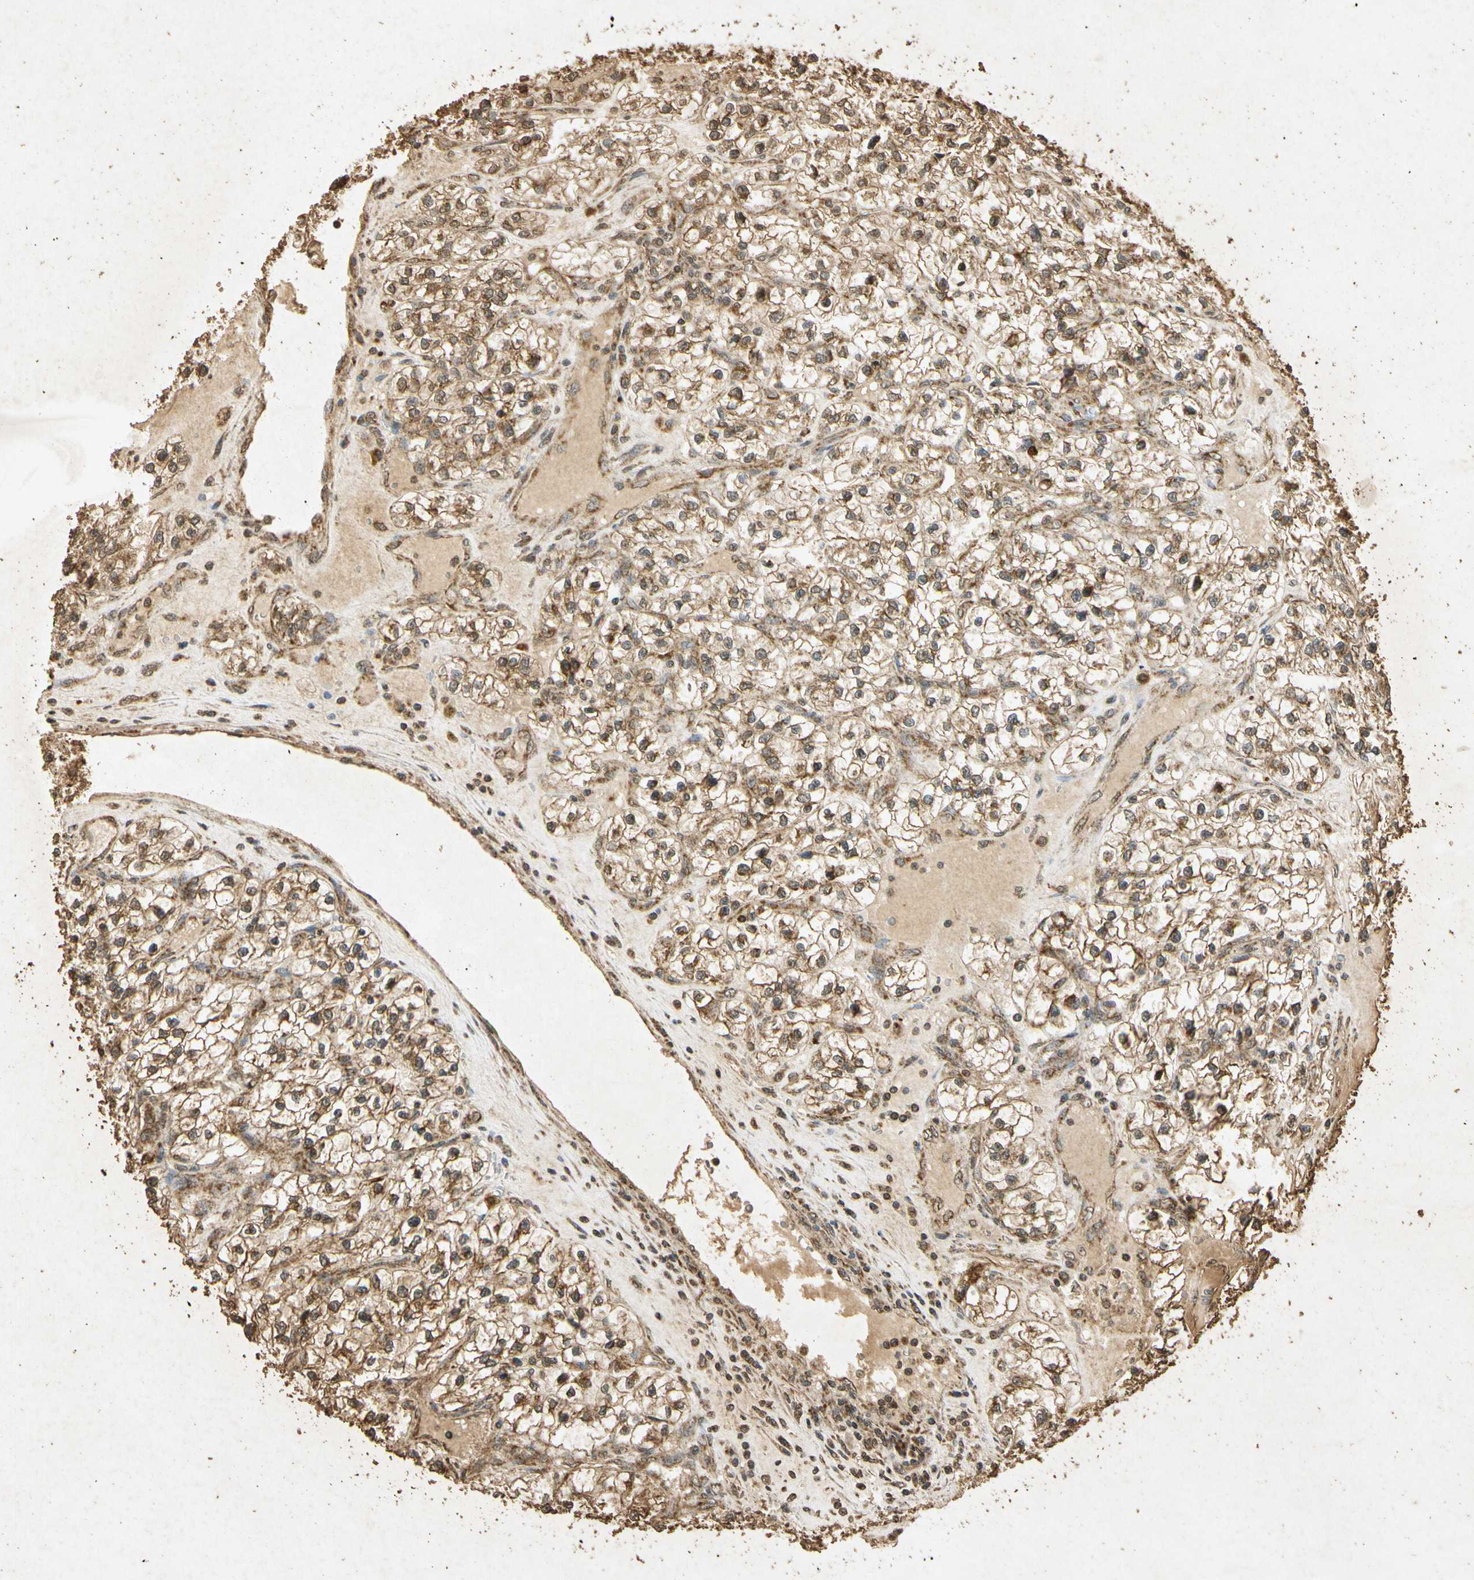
{"staining": {"intensity": "moderate", "quantity": ">75%", "location": "cytoplasmic/membranous"}, "tissue": "renal cancer", "cell_type": "Tumor cells", "image_type": "cancer", "snomed": [{"axis": "morphology", "description": "Adenocarcinoma, NOS"}, {"axis": "topography", "description": "Kidney"}], "caption": "A brown stain highlights moderate cytoplasmic/membranous expression of a protein in human renal adenocarcinoma tumor cells. (IHC, brightfield microscopy, high magnification).", "gene": "PRDX3", "patient": {"sex": "female", "age": 57}}